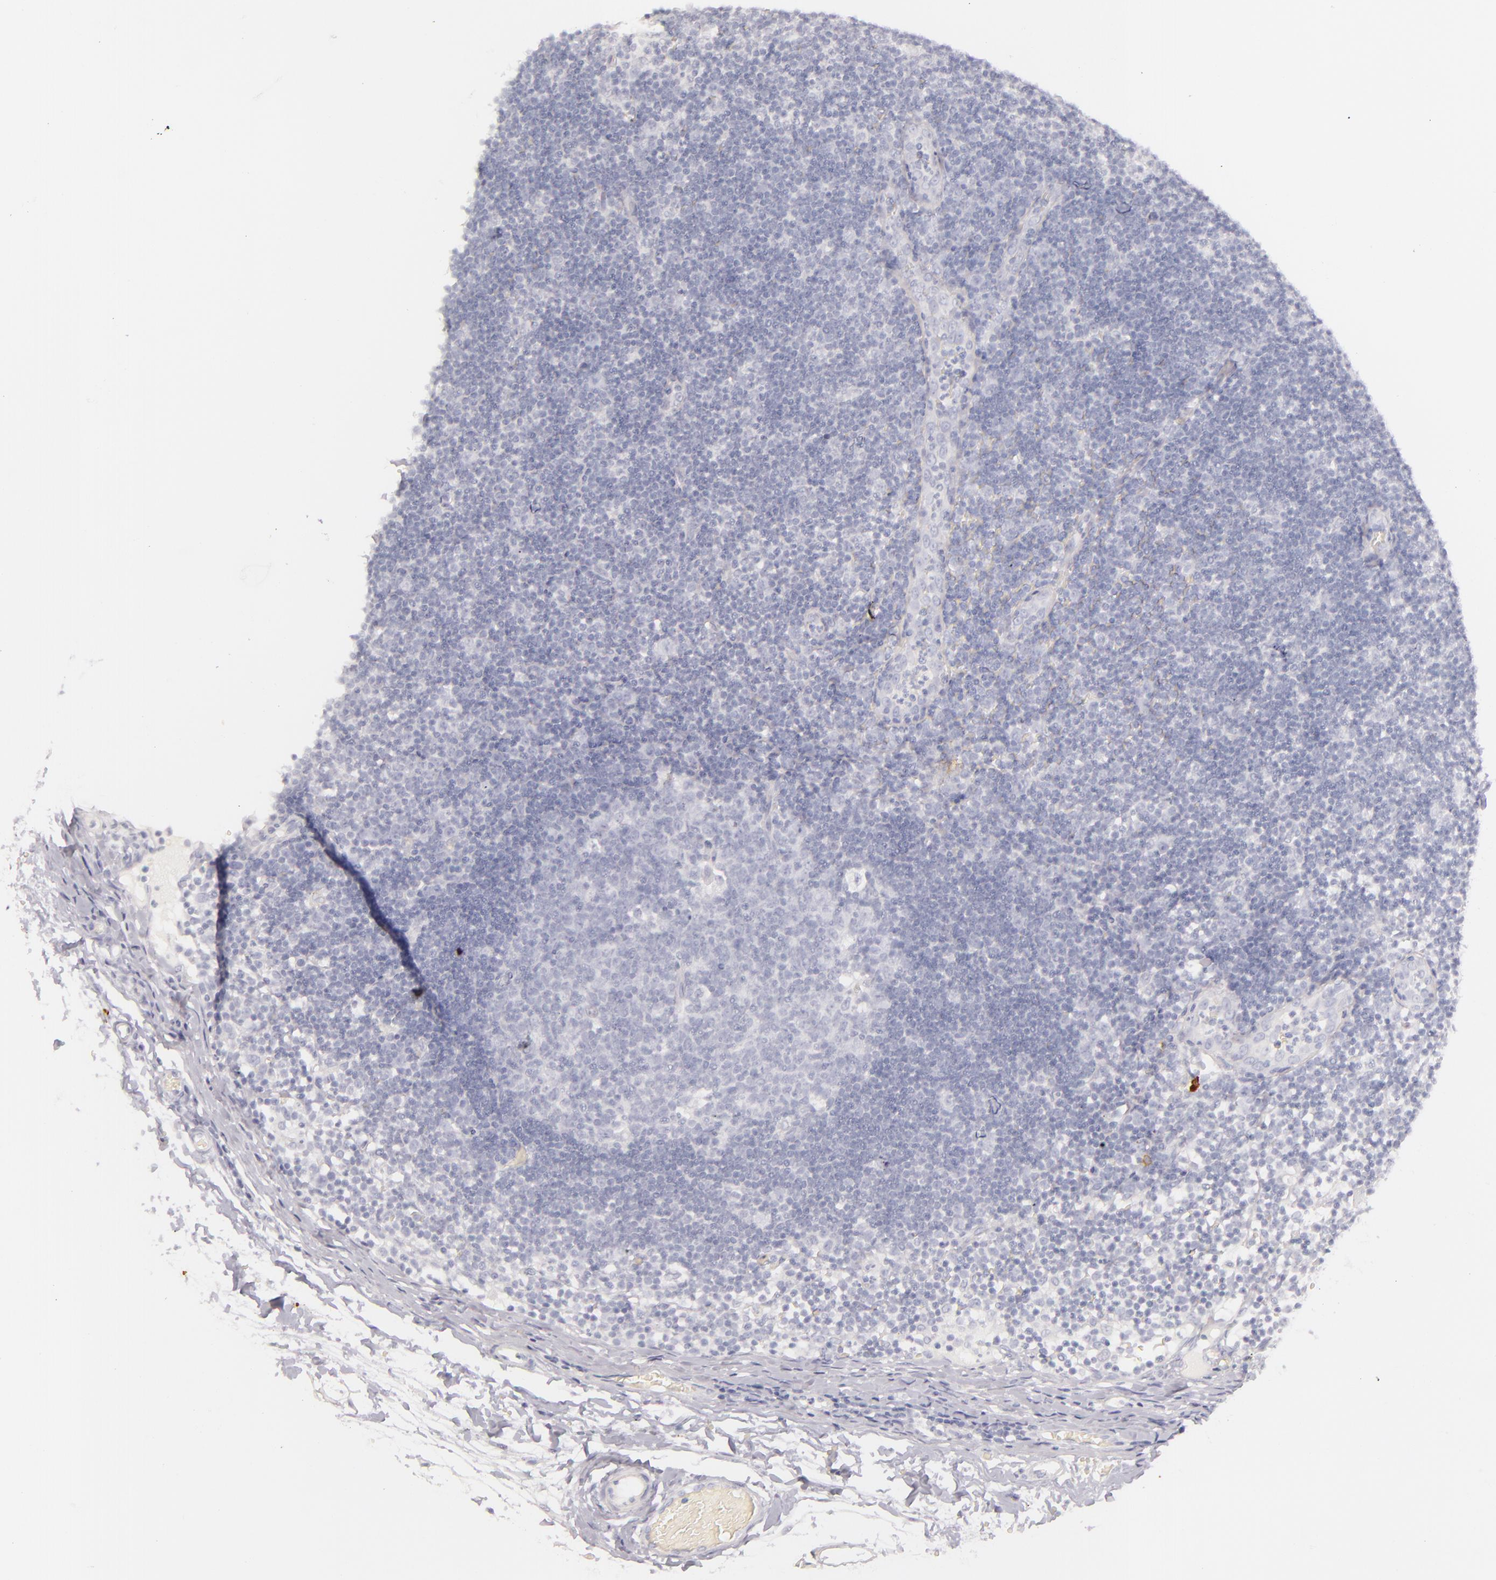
{"staining": {"intensity": "negative", "quantity": "none", "location": "none"}, "tissue": "lymph node", "cell_type": "Germinal center cells", "image_type": "normal", "snomed": [{"axis": "morphology", "description": "Normal tissue, NOS"}, {"axis": "morphology", "description": "Inflammation, NOS"}, {"axis": "topography", "description": "Lymph node"}, {"axis": "topography", "description": "Salivary gland"}], "caption": "IHC of normal human lymph node displays no expression in germinal center cells.", "gene": "TPSD1", "patient": {"sex": "male", "age": 3}}